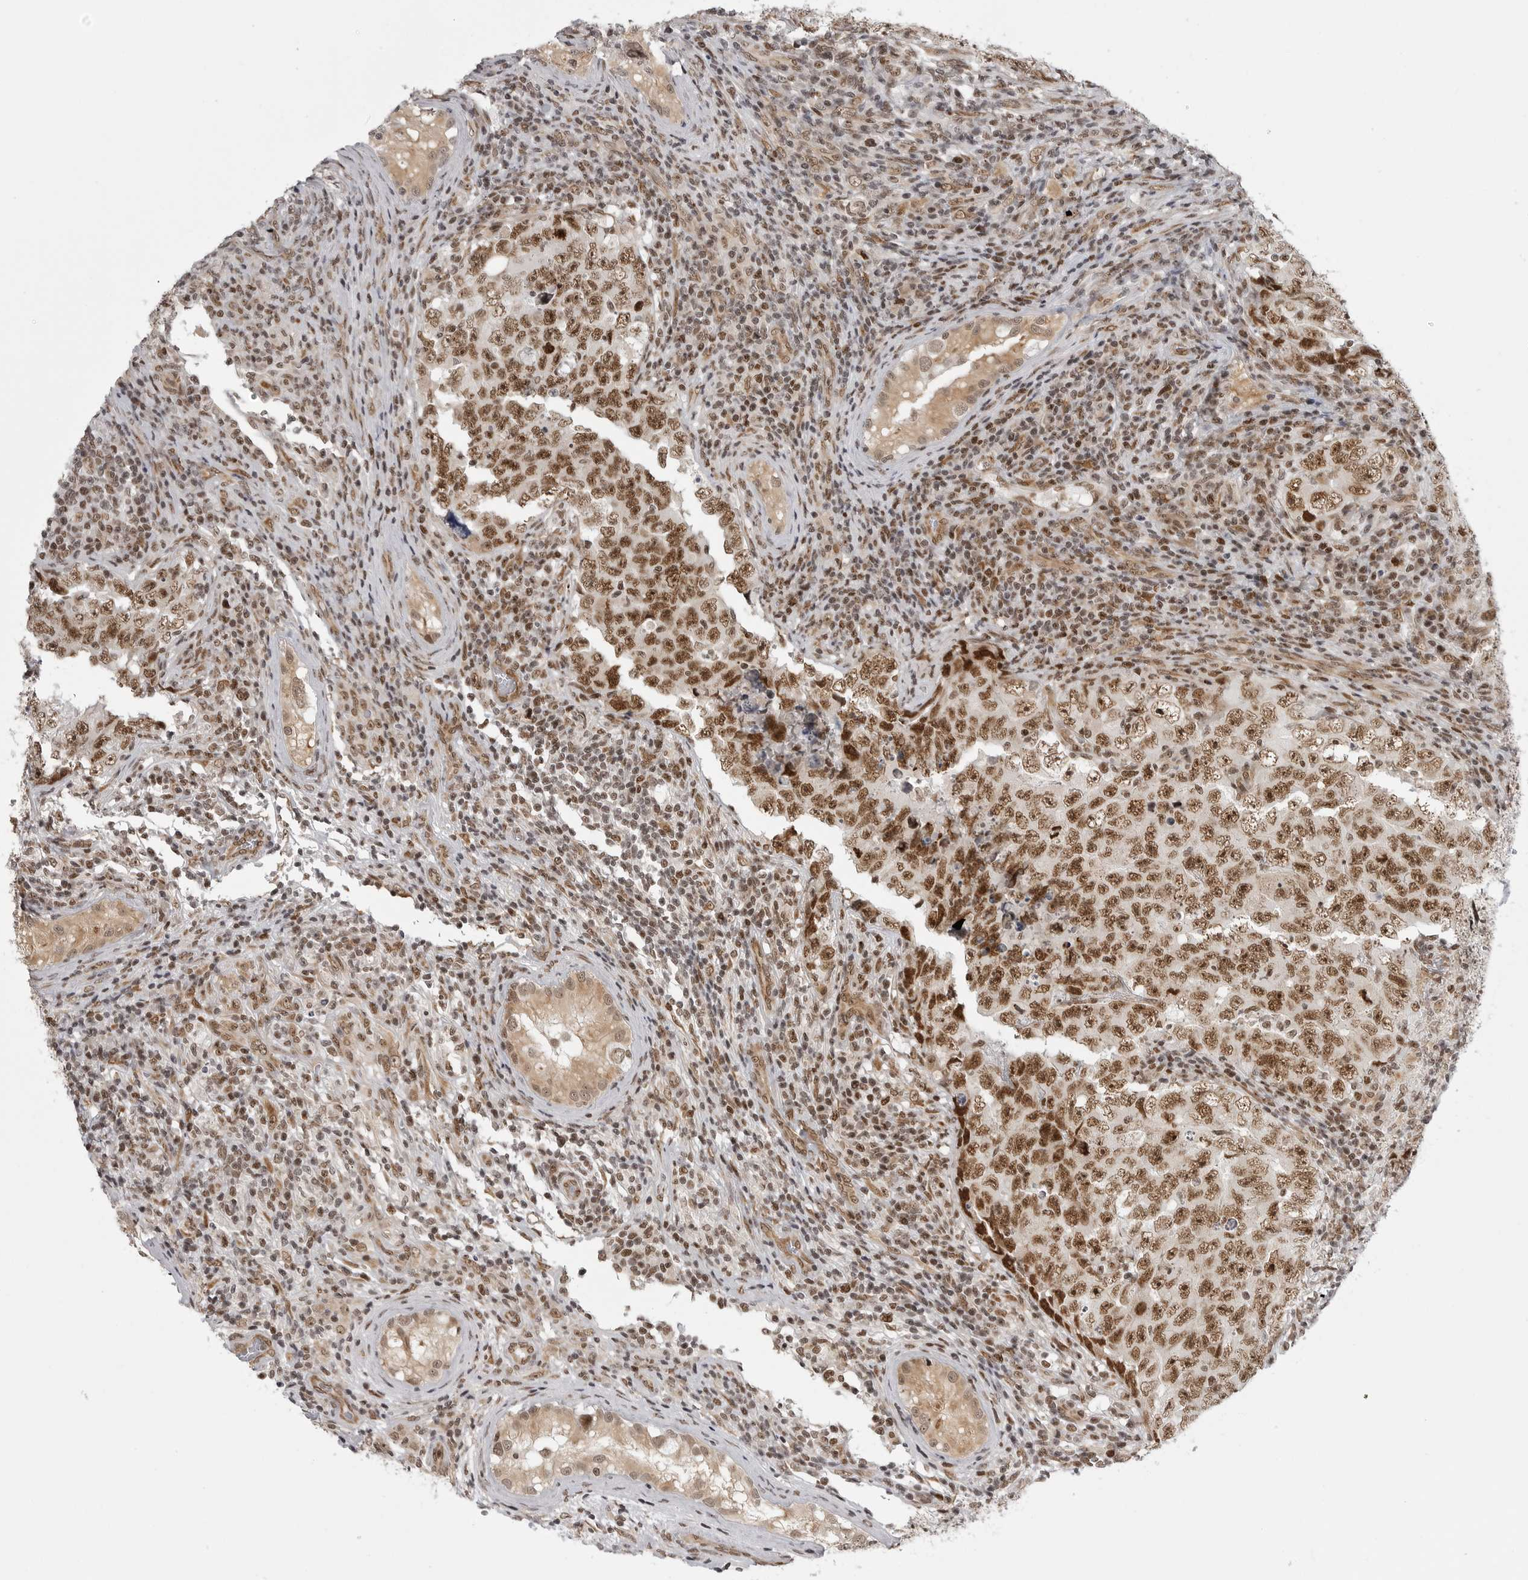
{"staining": {"intensity": "moderate", "quantity": ">75%", "location": "nuclear"}, "tissue": "testis cancer", "cell_type": "Tumor cells", "image_type": "cancer", "snomed": [{"axis": "morphology", "description": "Carcinoma, Embryonal, NOS"}, {"axis": "topography", "description": "Testis"}], "caption": "Human testis cancer stained with a protein marker shows moderate staining in tumor cells.", "gene": "PRDM10", "patient": {"sex": "male", "age": 26}}